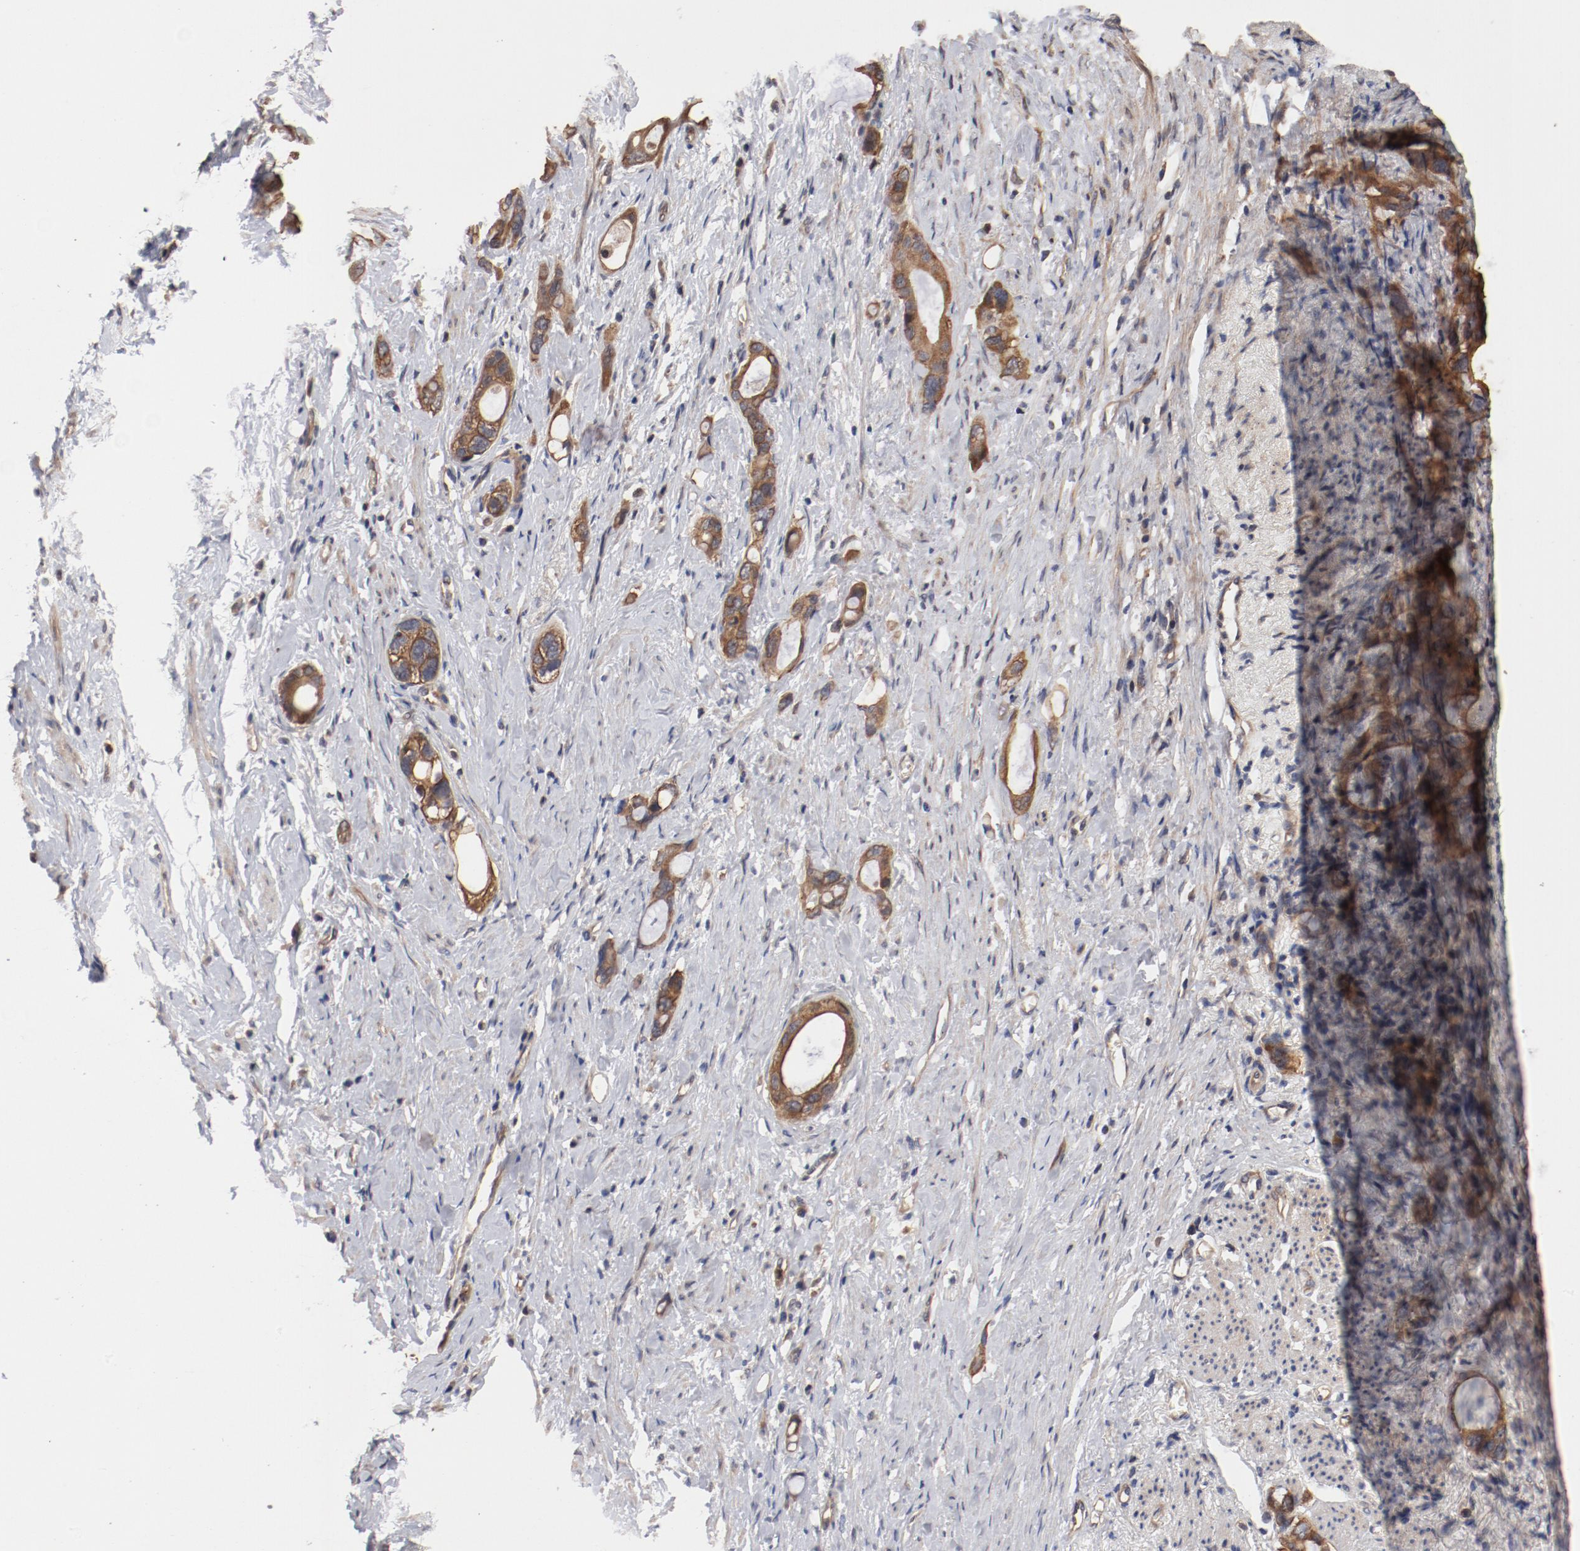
{"staining": {"intensity": "moderate", "quantity": ">75%", "location": "cytoplasmic/membranous"}, "tissue": "stomach cancer", "cell_type": "Tumor cells", "image_type": "cancer", "snomed": [{"axis": "morphology", "description": "Adenocarcinoma, NOS"}, {"axis": "topography", "description": "Stomach"}], "caption": "This image exhibits immunohistochemistry (IHC) staining of stomach cancer (adenocarcinoma), with medium moderate cytoplasmic/membranous positivity in about >75% of tumor cells.", "gene": "GUF1", "patient": {"sex": "female", "age": 75}}